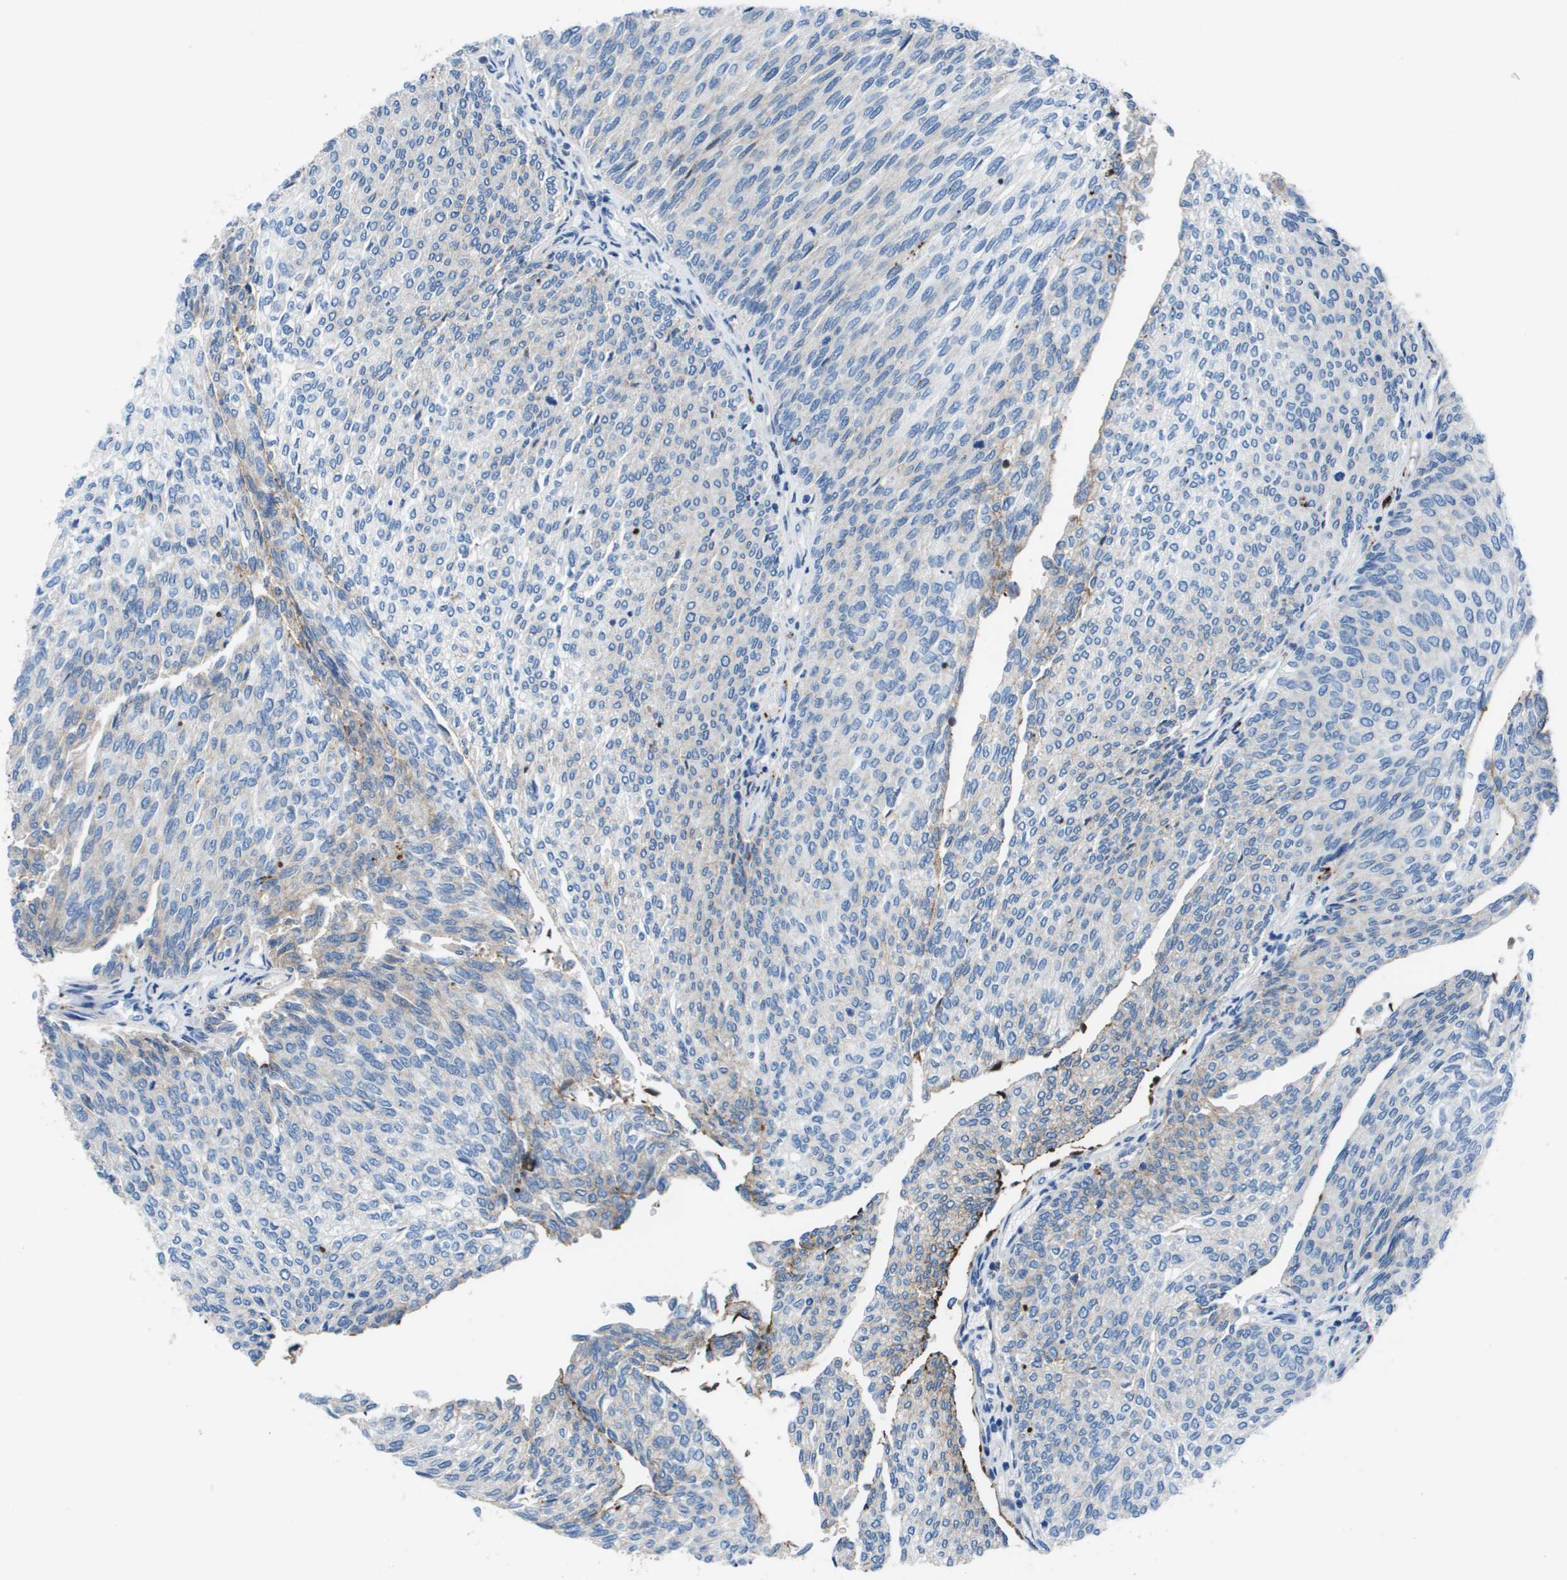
{"staining": {"intensity": "negative", "quantity": "none", "location": "none"}, "tissue": "urothelial cancer", "cell_type": "Tumor cells", "image_type": "cancer", "snomed": [{"axis": "morphology", "description": "Urothelial carcinoma, Low grade"}, {"axis": "topography", "description": "Urinary bladder"}], "caption": "This is an immunohistochemistry photomicrograph of low-grade urothelial carcinoma. There is no expression in tumor cells.", "gene": "VTN", "patient": {"sex": "female", "age": 79}}